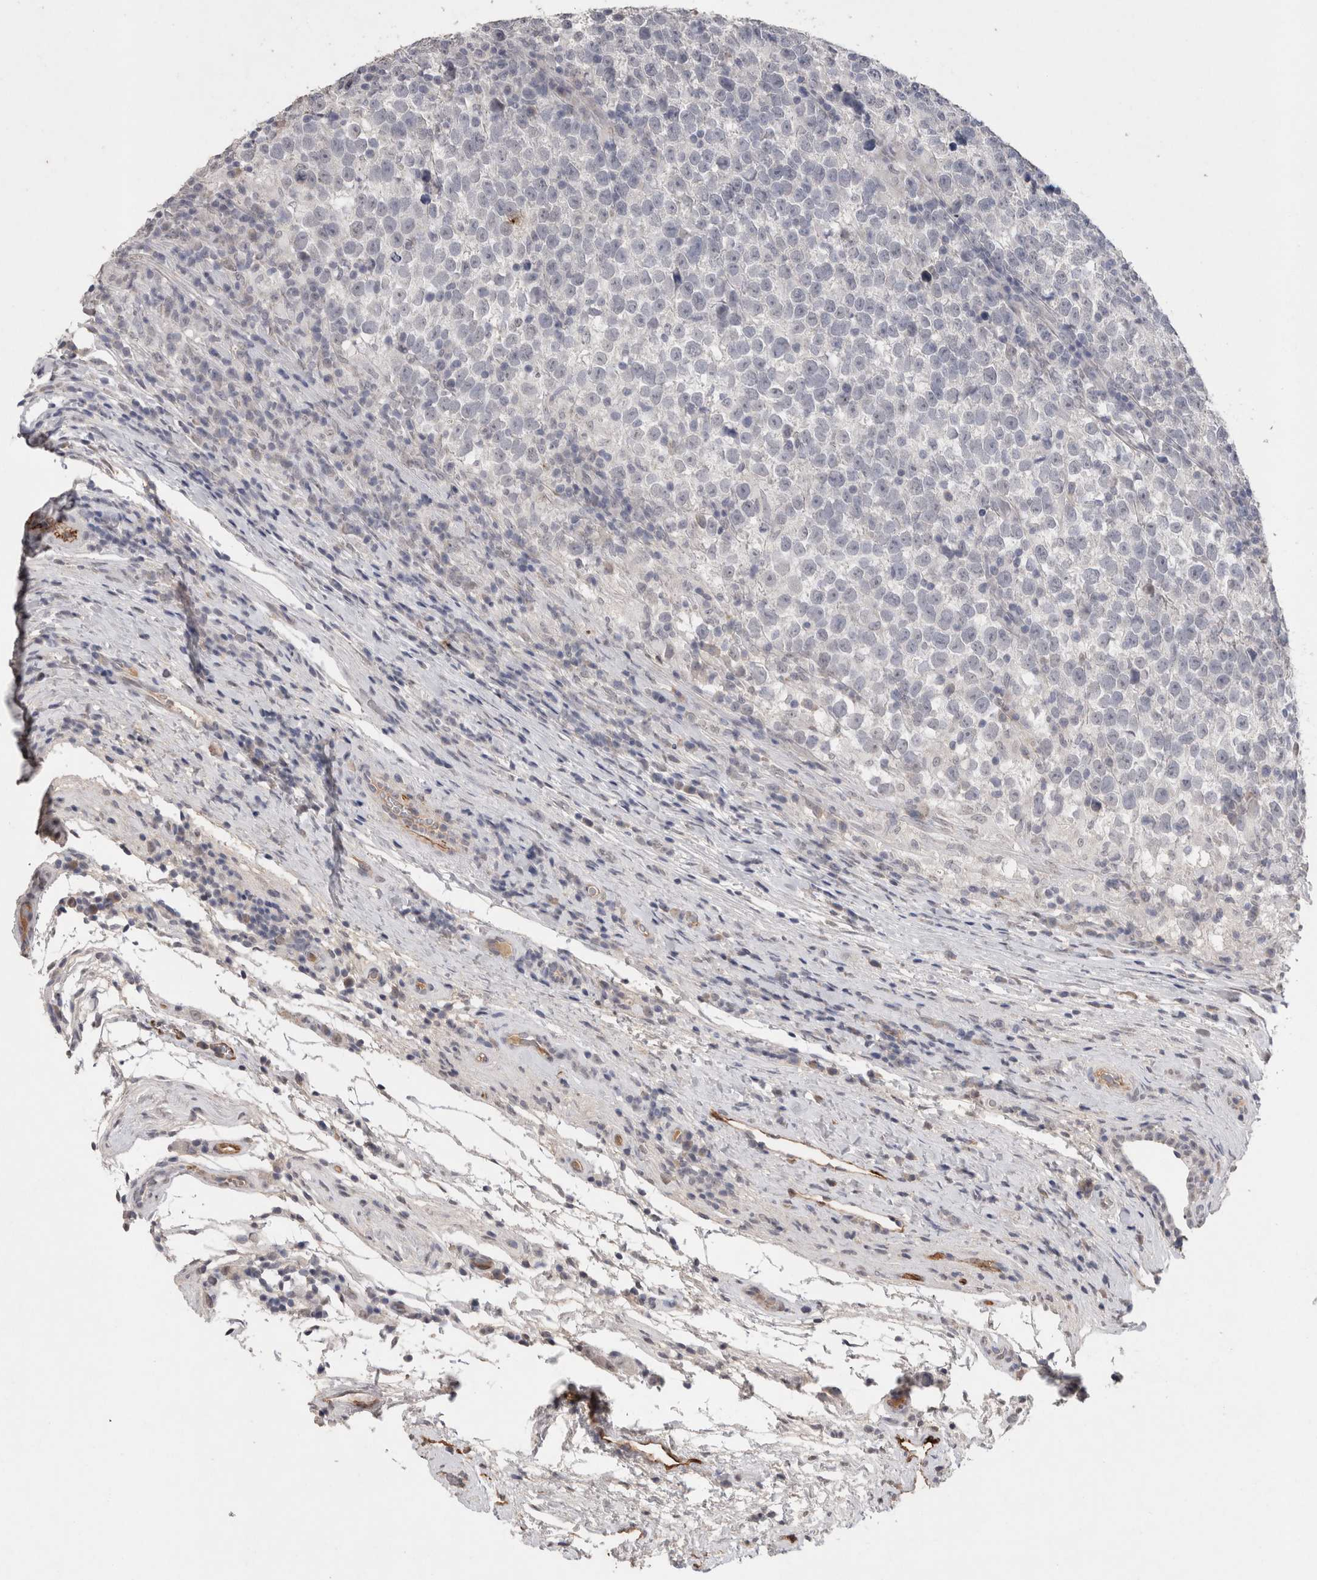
{"staining": {"intensity": "negative", "quantity": "none", "location": "none"}, "tissue": "testis cancer", "cell_type": "Tumor cells", "image_type": "cancer", "snomed": [{"axis": "morphology", "description": "Normal tissue, NOS"}, {"axis": "morphology", "description": "Seminoma, NOS"}, {"axis": "topography", "description": "Testis"}], "caption": "Testis cancer (seminoma) was stained to show a protein in brown. There is no significant positivity in tumor cells.", "gene": "CDH13", "patient": {"sex": "male", "age": 43}}